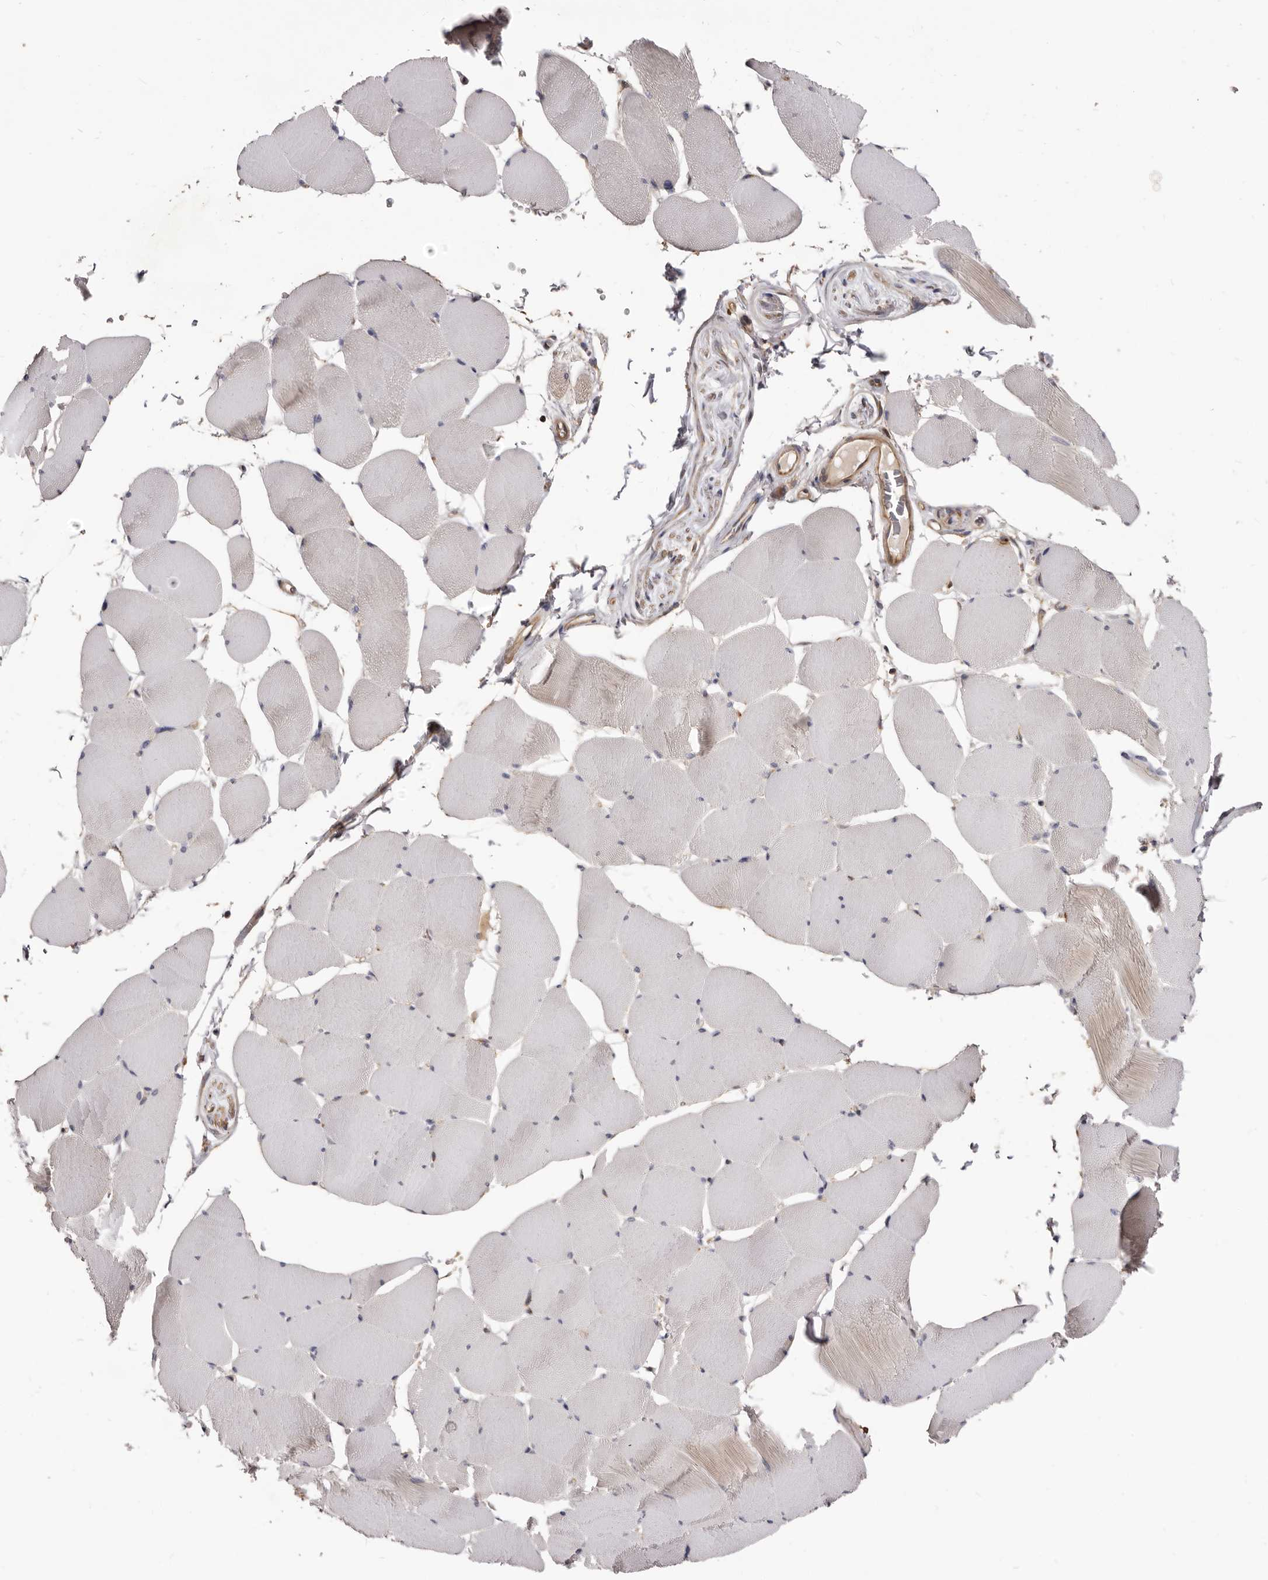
{"staining": {"intensity": "weak", "quantity": "25%-75%", "location": "cytoplasmic/membranous"}, "tissue": "skeletal muscle", "cell_type": "Myocytes", "image_type": "normal", "snomed": [{"axis": "morphology", "description": "Normal tissue, NOS"}, {"axis": "topography", "description": "Skeletal muscle"}], "caption": "The micrograph displays immunohistochemical staining of benign skeletal muscle. There is weak cytoplasmic/membranous expression is present in approximately 25%-75% of myocytes. The protein is stained brown, and the nuclei are stained in blue (DAB (3,3'-diaminobenzidine) IHC with brightfield microscopy, high magnification).", "gene": "ADAMTS20", "patient": {"sex": "male", "age": 62}}